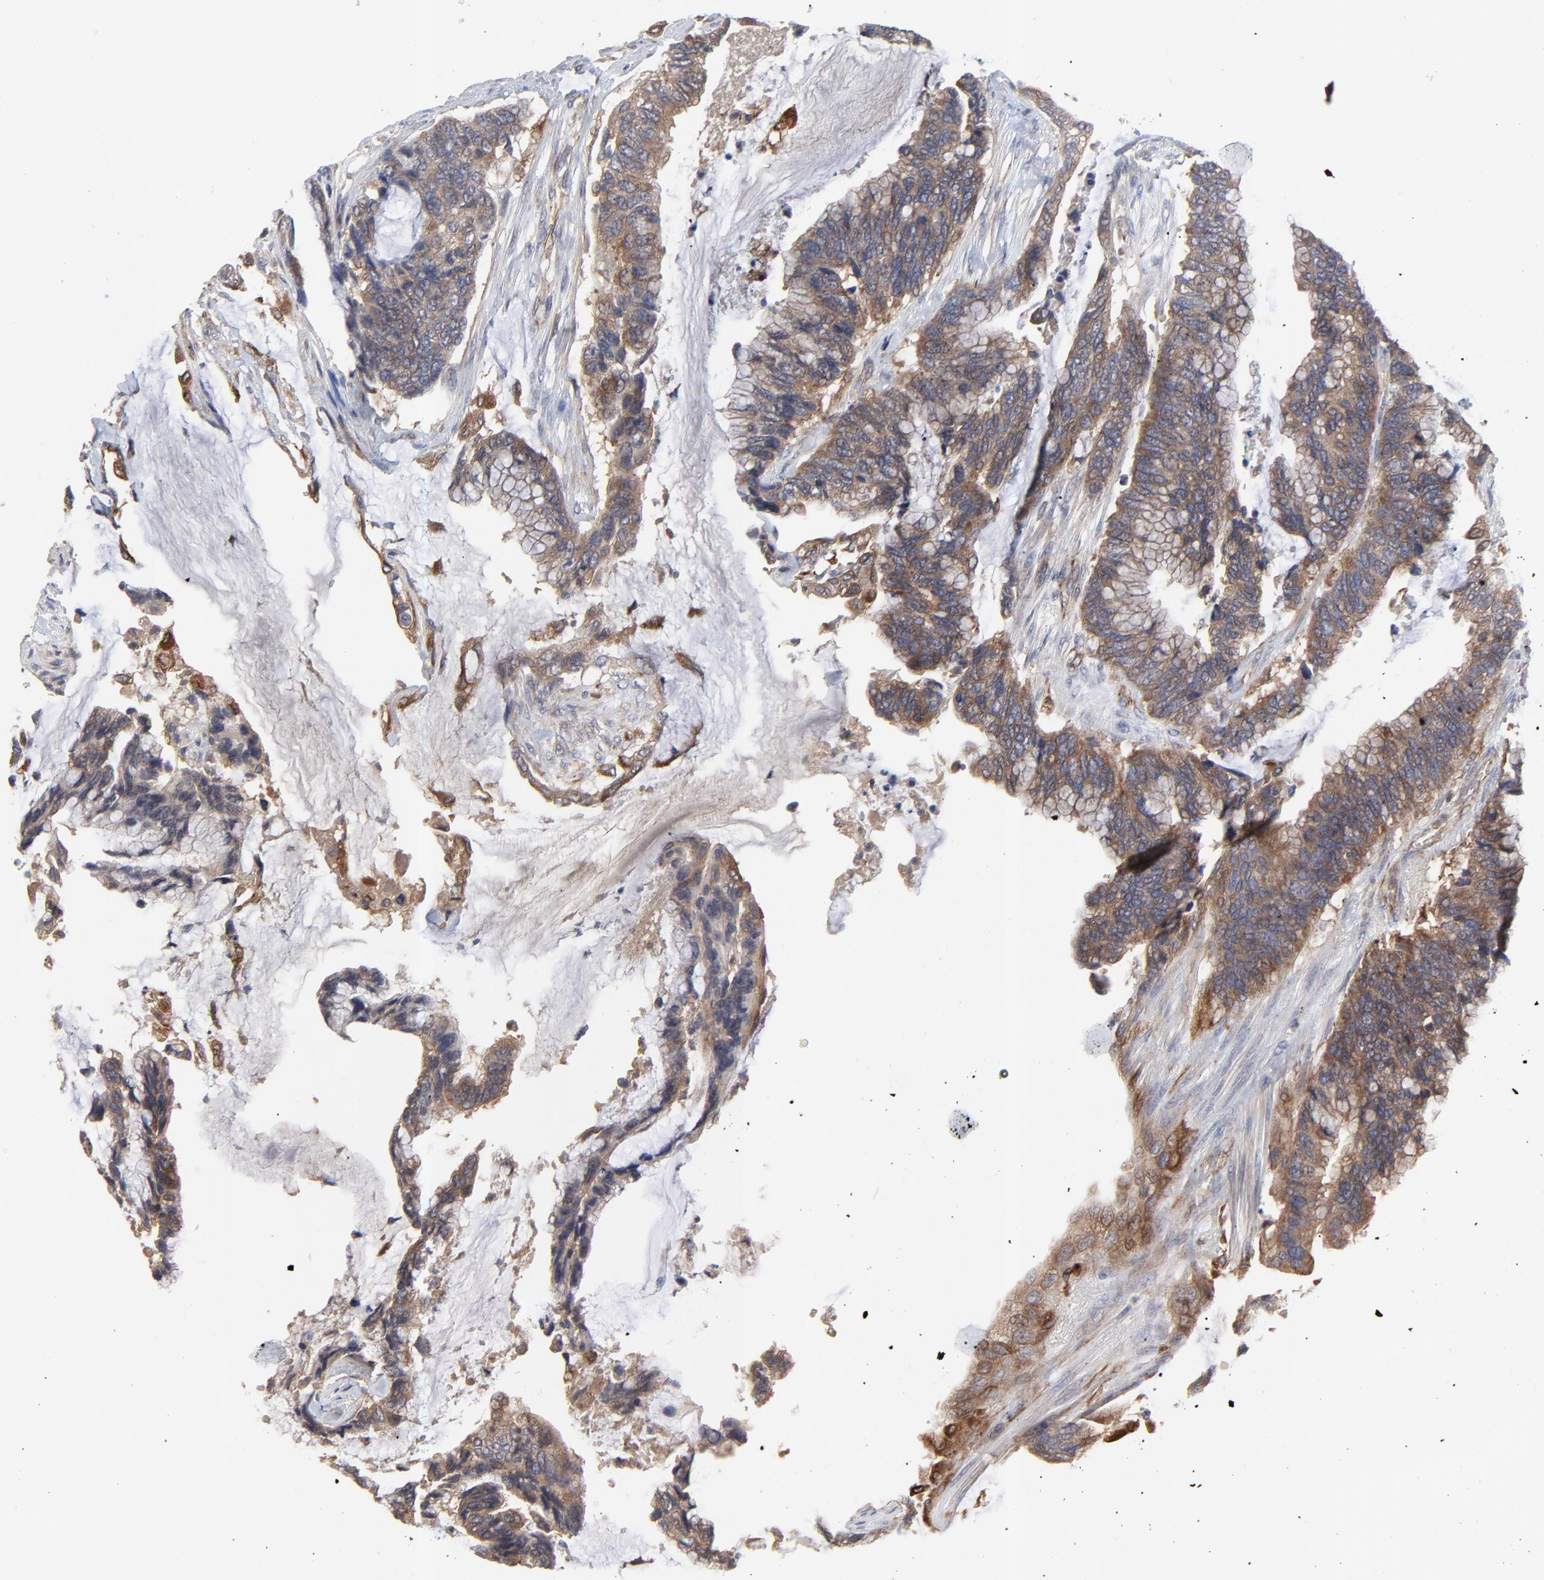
{"staining": {"intensity": "moderate", "quantity": ">75%", "location": "cytoplasmic/membranous"}, "tissue": "colorectal cancer", "cell_type": "Tumor cells", "image_type": "cancer", "snomed": [{"axis": "morphology", "description": "Adenocarcinoma, NOS"}, {"axis": "topography", "description": "Rectum"}], "caption": "This image demonstrates colorectal cancer stained with immunohistochemistry (IHC) to label a protein in brown. The cytoplasmic/membranous of tumor cells show moderate positivity for the protein. Nuclei are counter-stained blue.", "gene": "RAB9A", "patient": {"sex": "female", "age": 59}}